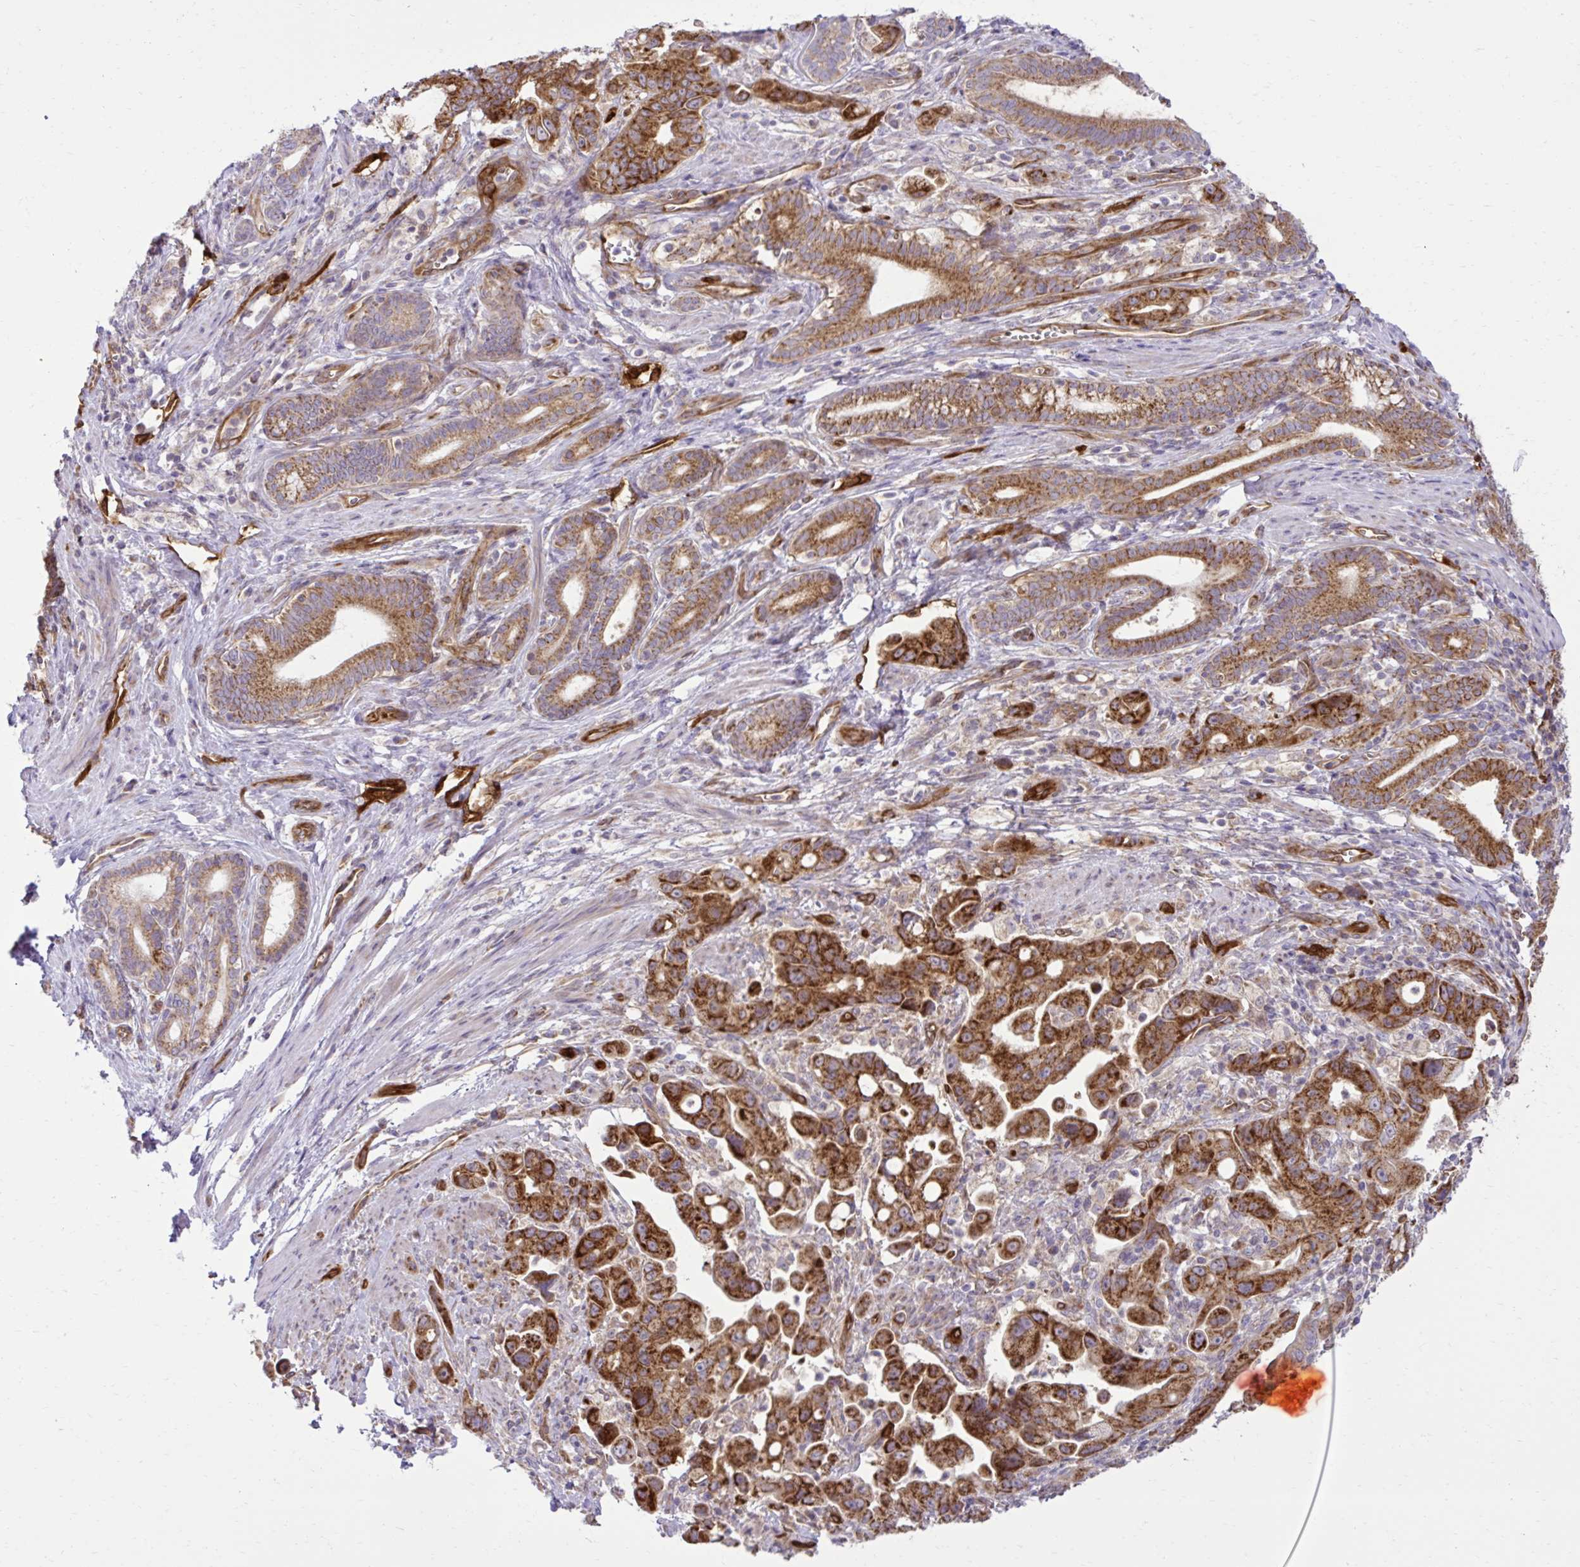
{"staining": {"intensity": "strong", "quantity": ">75%", "location": "cytoplasmic/membranous"}, "tissue": "pancreatic cancer", "cell_type": "Tumor cells", "image_type": "cancer", "snomed": [{"axis": "morphology", "description": "Adenocarcinoma, NOS"}, {"axis": "topography", "description": "Pancreas"}], "caption": "Immunohistochemical staining of adenocarcinoma (pancreatic) demonstrates high levels of strong cytoplasmic/membranous protein positivity in approximately >75% of tumor cells. The staining was performed using DAB, with brown indicating positive protein expression. Nuclei are stained blue with hematoxylin.", "gene": "LIMS1", "patient": {"sex": "male", "age": 68}}